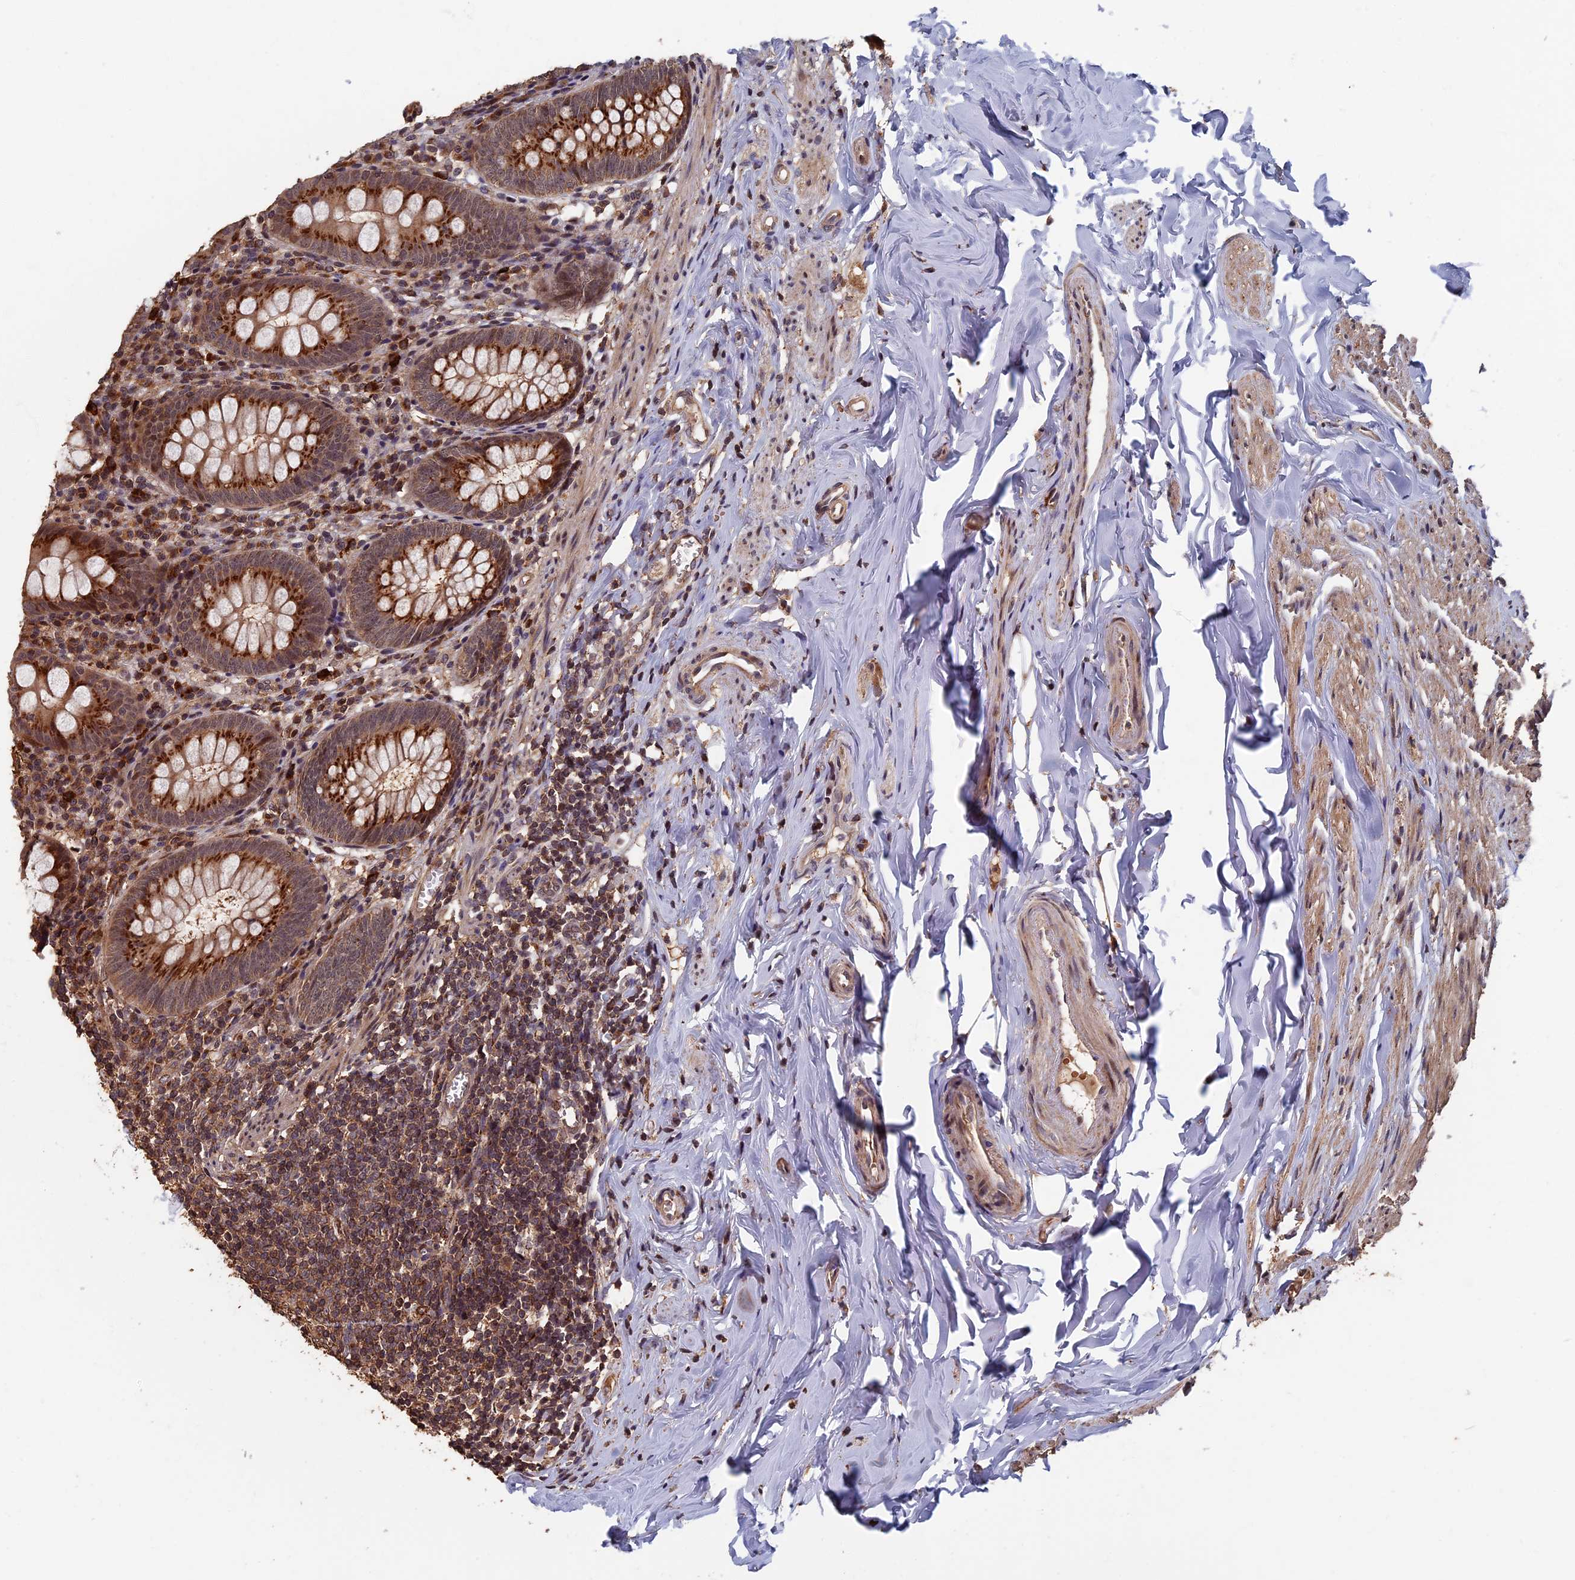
{"staining": {"intensity": "strong", "quantity": ">75%", "location": "cytoplasmic/membranous"}, "tissue": "appendix", "cell_type": "Glandular cells", "image_type": "normal", "snomed": [{"axis": "morphology", "description": "Normal tissue, NOS"}, {"axis": "topography", "description": "Appendix"}], "caption": "Normal appendix was stained to show a protein in brown. There is high levels of strong cytoplasmic/membranous expression in approximately >75% of glandular cells.", "gene": "RASGRF1", "patient": {"sex": "female", "age": 51}}